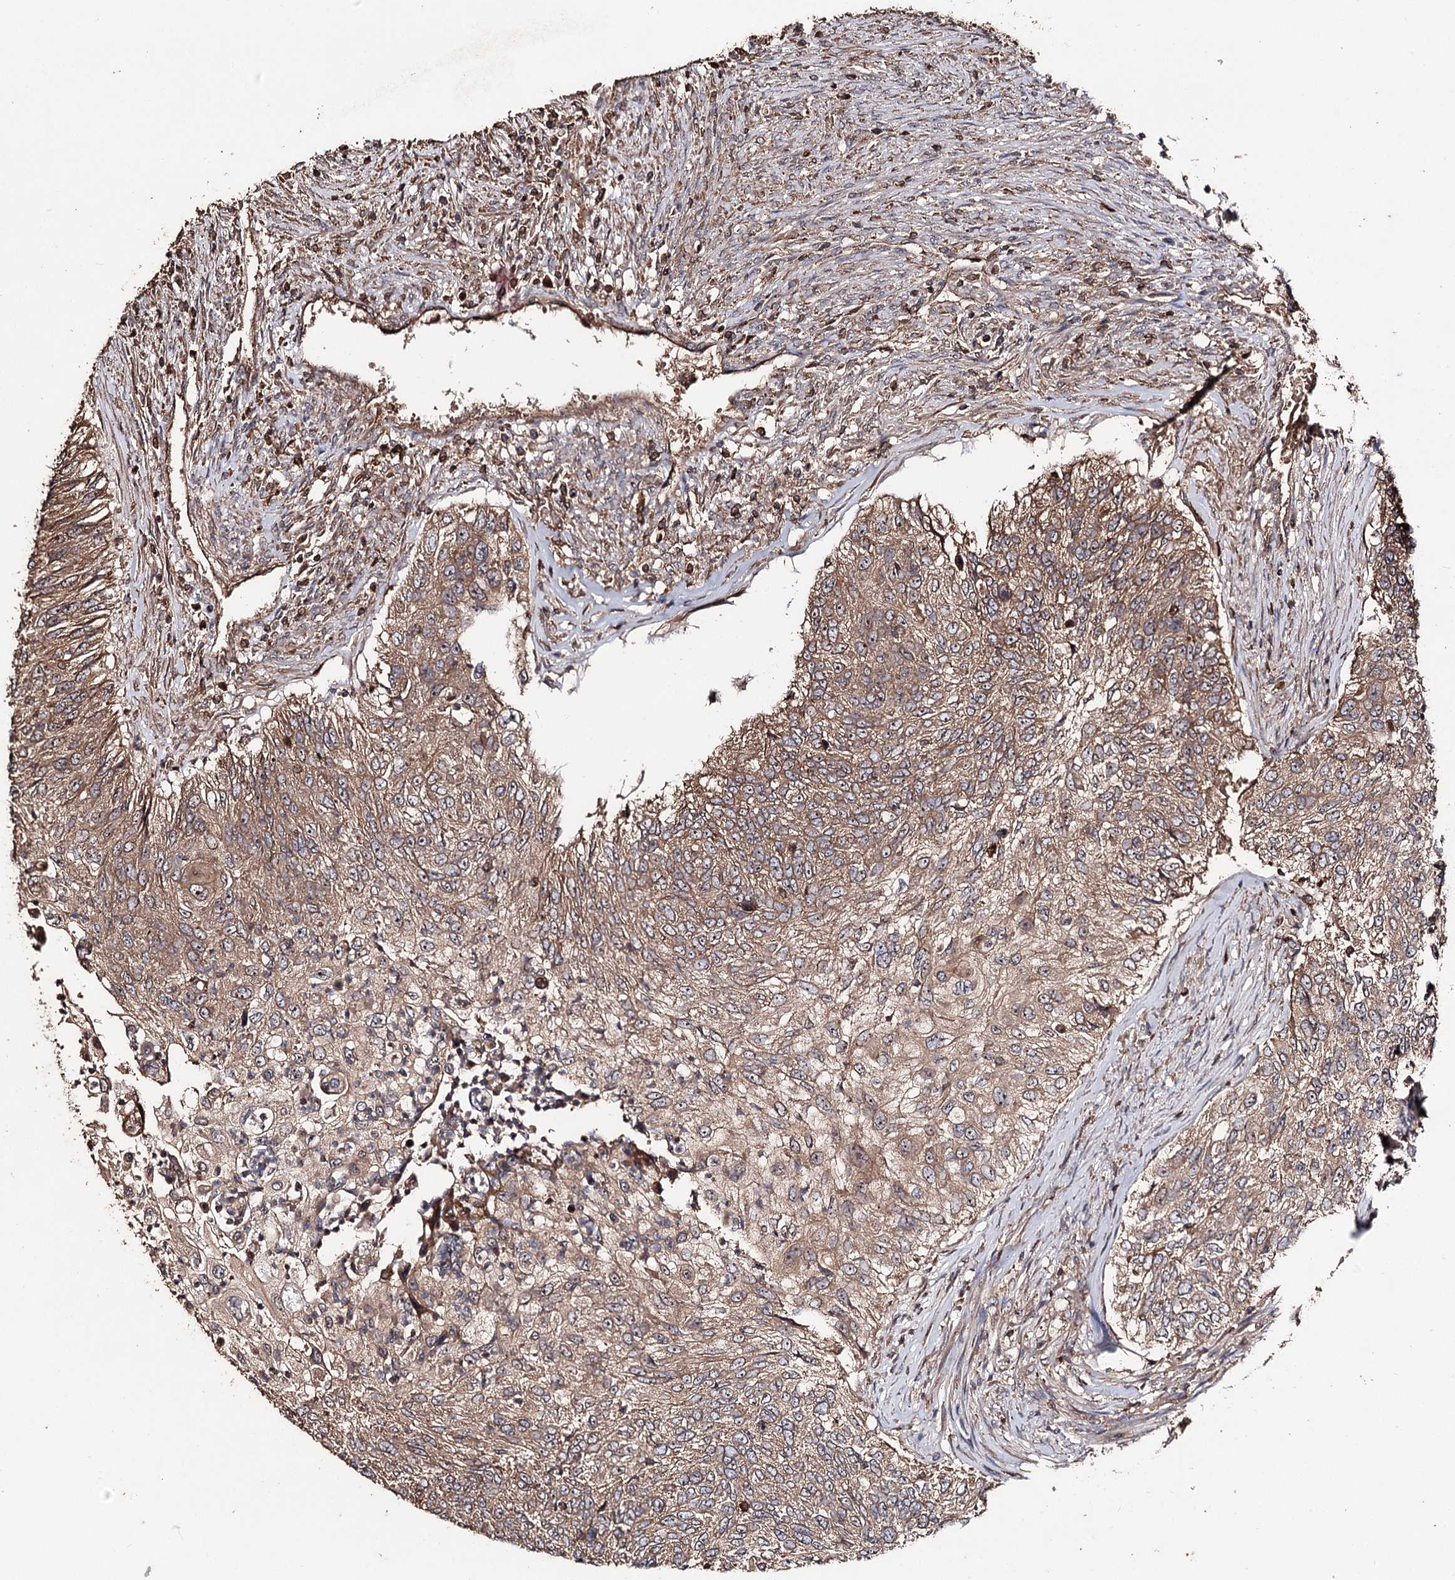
{"staining": {"intensity": "moderate", "quantity": ">75%", "location": "cytoplasmic/membranous"}, "tissue": "urothelial cancer", "cell_type": "Tumor cells", "image_type": "cancer", "snomed": [{"axis": "morphology", "description": "Urothelial carcinoma, High grade"}, {"axis": "topography", "description": "Urinary bladder"}], "caption": "Tumor cells exhibit medium levels of moderate cytoplasmic/membranous expression in approximately >75% of cells in human urothelial carcinoma (high-grade).", "gene": "FAM53B", "patient": {"sex": "female", "age": 60}}